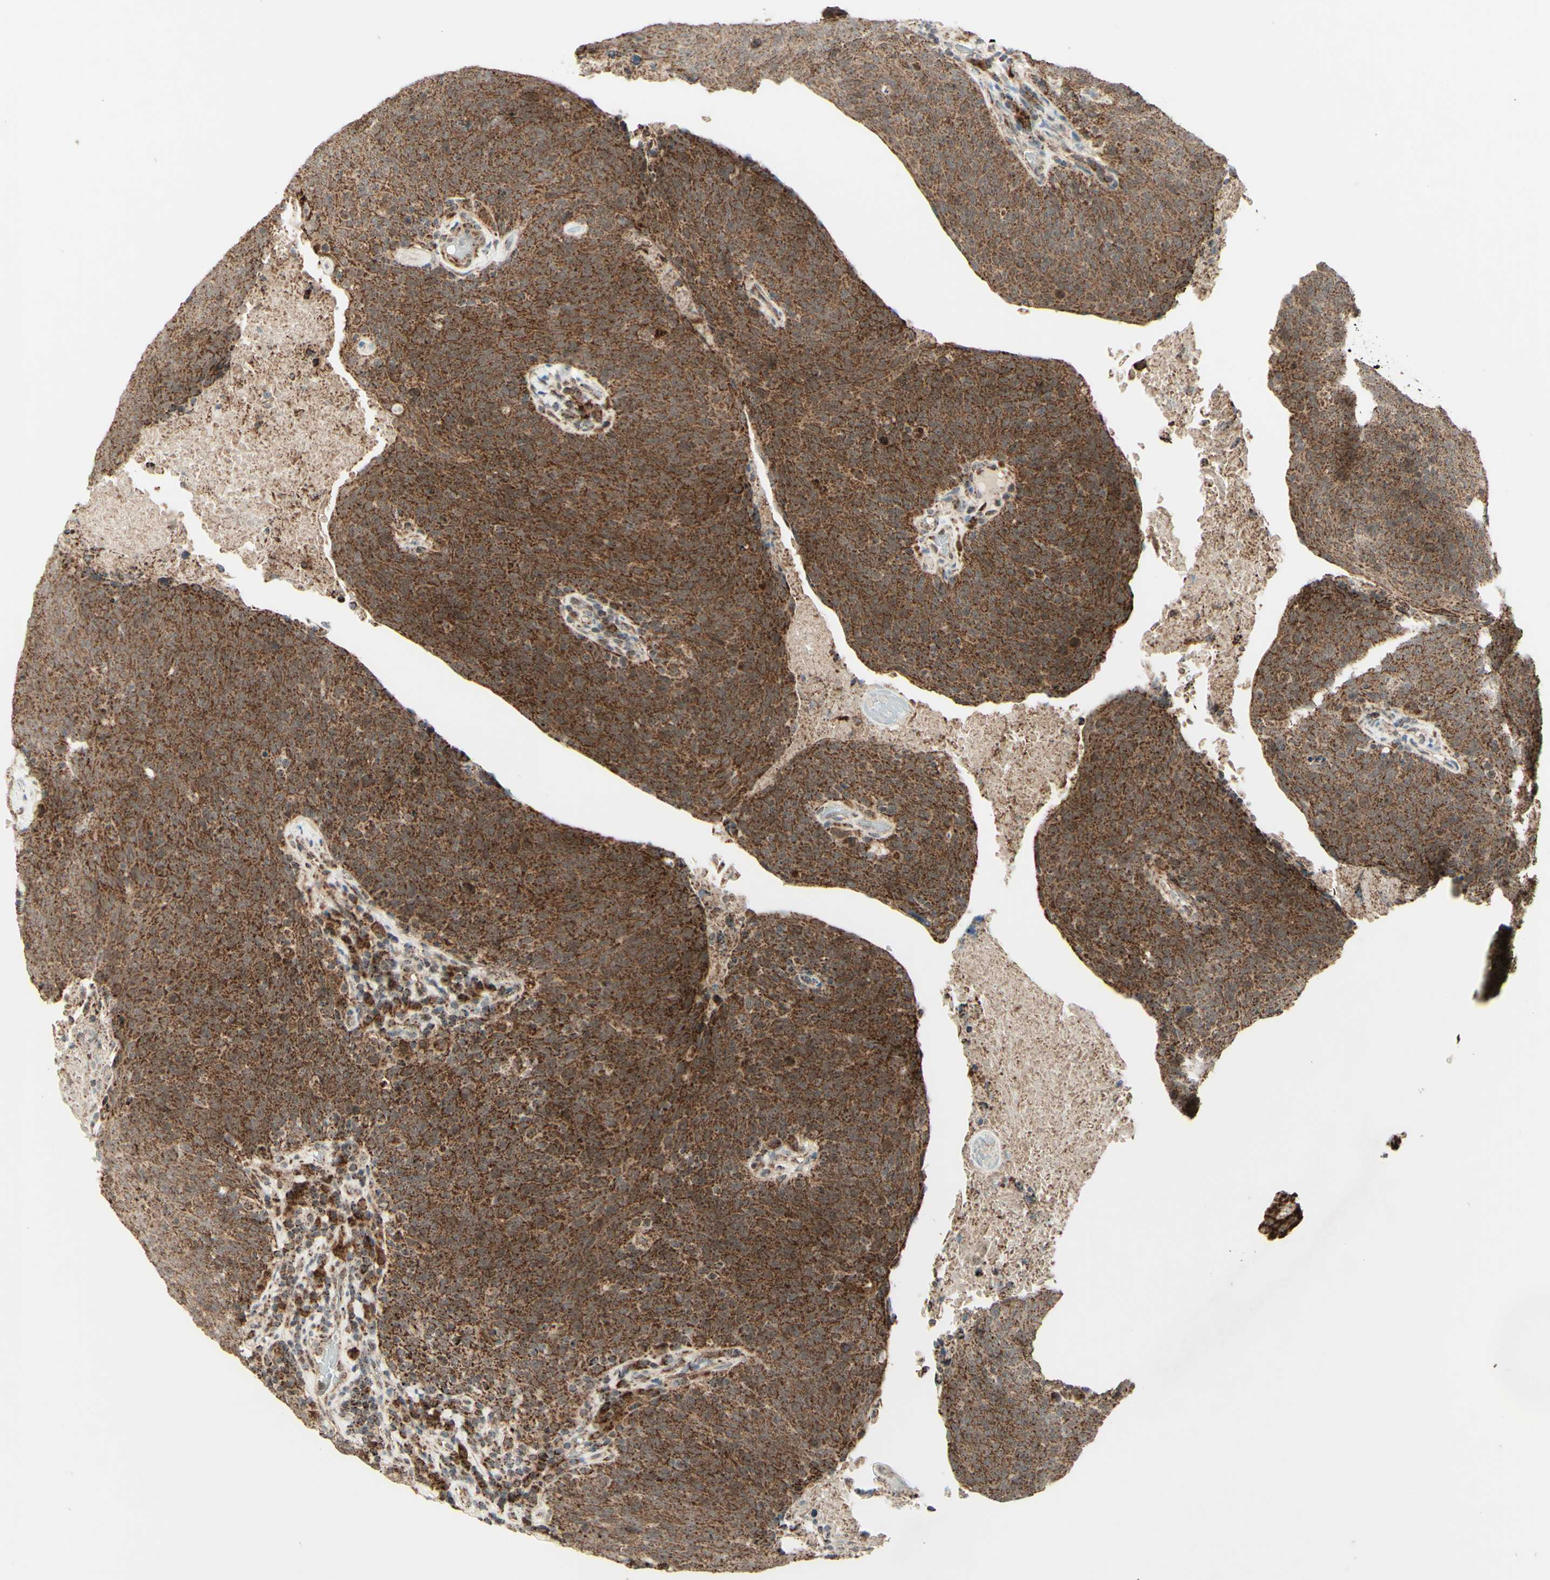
{"staining": {"intensity": "strong", "quantity": ">75%", "location": "cytoplasmic/membranous"}, "tissue": "head and neck cancer", "cell_type": "Tumor cells", "image_type": "cancer", "snomed": [{"axis": "morphology", "description": "Squamous cell carcinoma, NOS"}, {"axis": "morphology", "description": "Squamous cell carcinoma, metastatic, NOS"}, {"axis": "topography", "description": "Lymph node"}, {"axis": "topography", "description": "Head-Neck"}], "caption": "IHC (DAB) staining of human head and neck cancer (squamous cell carcinoma) displays strong cytoplasmic/membranous protein staining in approximately >75% of tumor cells.", "gene": "DHRS3", "patient": {"sex": "male", "age": 62}}